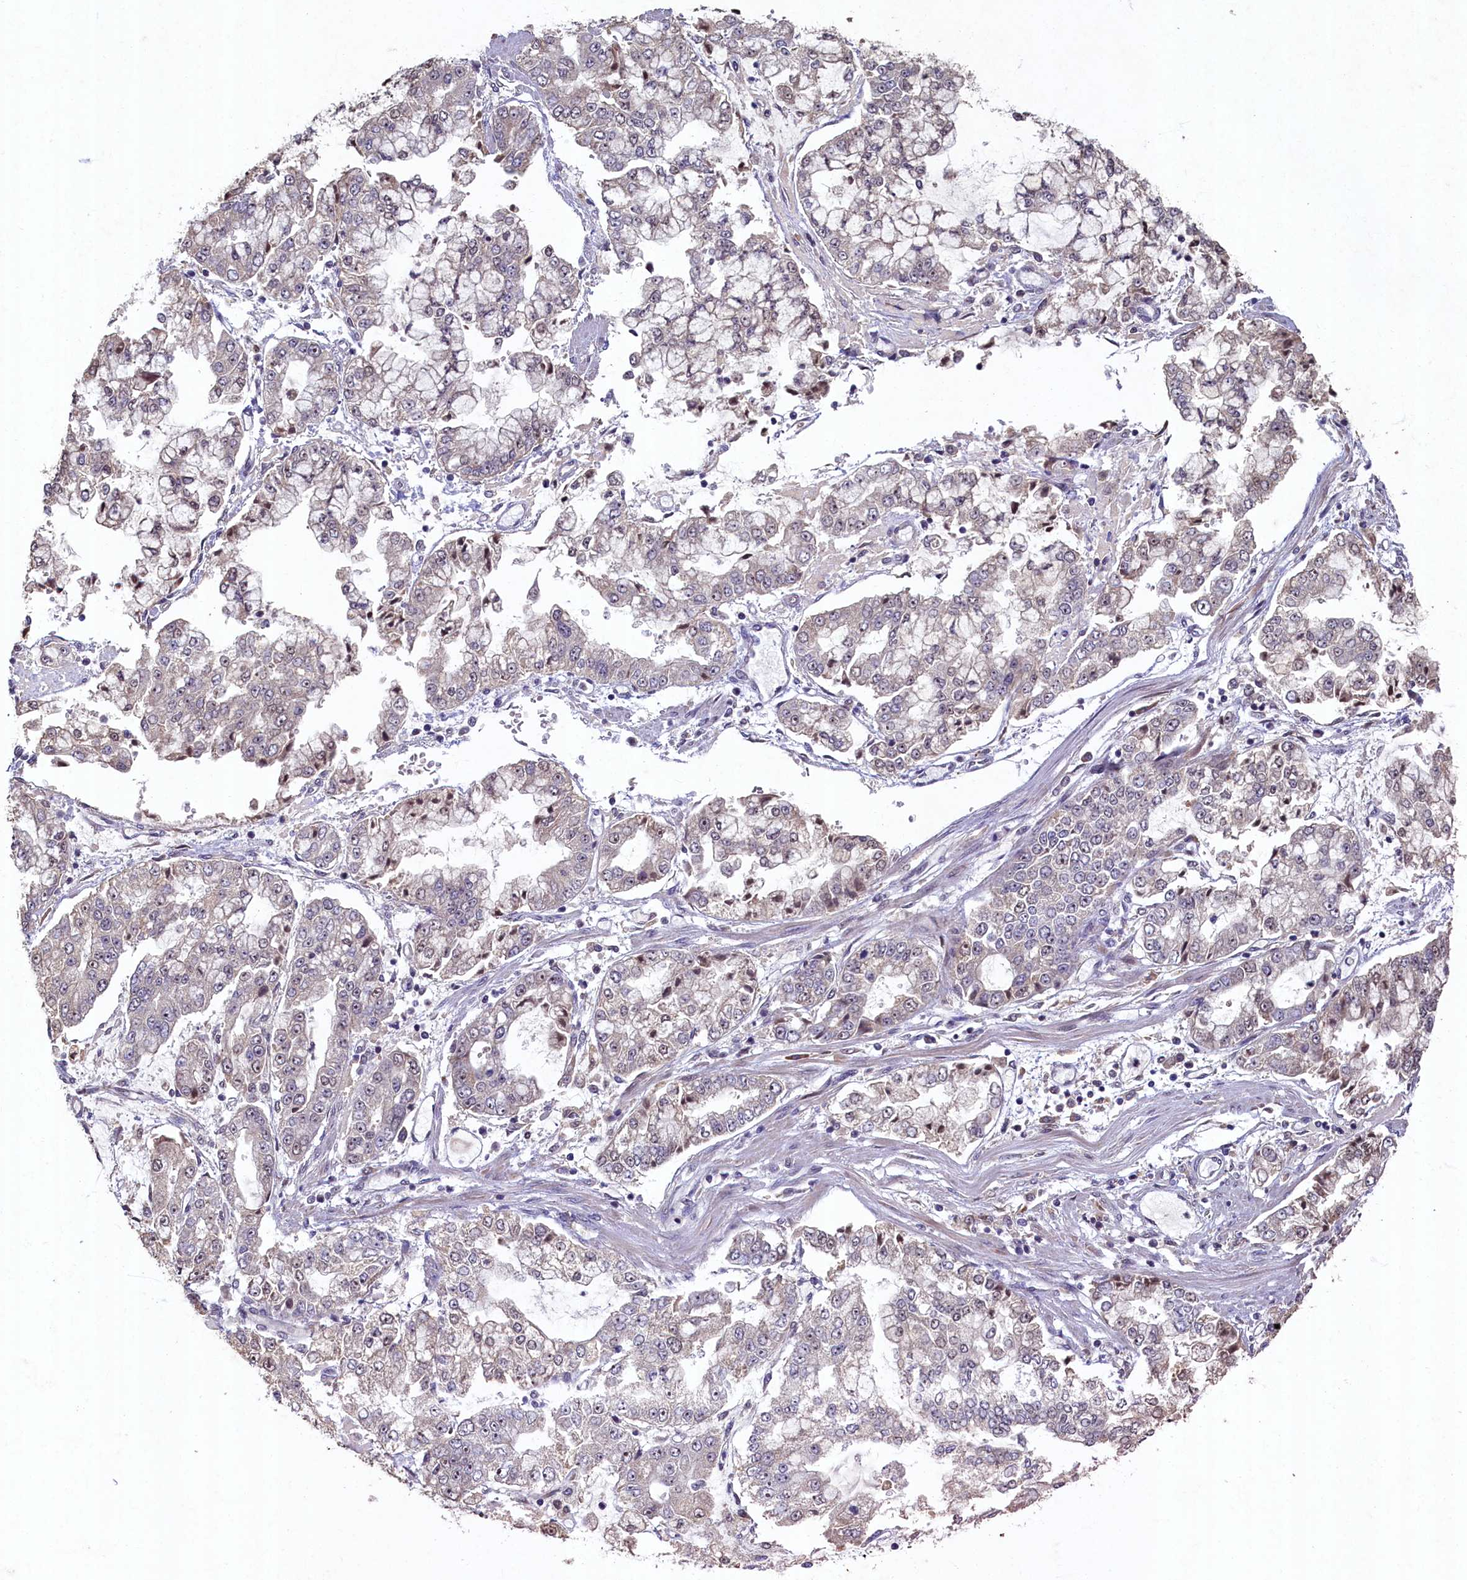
{"staining": {"intensity": "weak", "quantity": "25%-75%", "location": "cytoplasmic/membranous"}, "tissue": "stomach cancer", "cell_type": "Tumor cells", "image_type": "cancer", "snomed": [{"axis": "morphology", "description": "Adenocarcinoma, NOS"}, {"axis": "topography", "description": "Stomach"}], "caption": "Immunohistochemical staining of adenocarcinoma (stomach) reveals low levels of weak cytoplasmic/membranous expression in about 25%-75% of tumor cells.", "gene": "LATS2", "patient": {"sex": "male", "age": 76}}